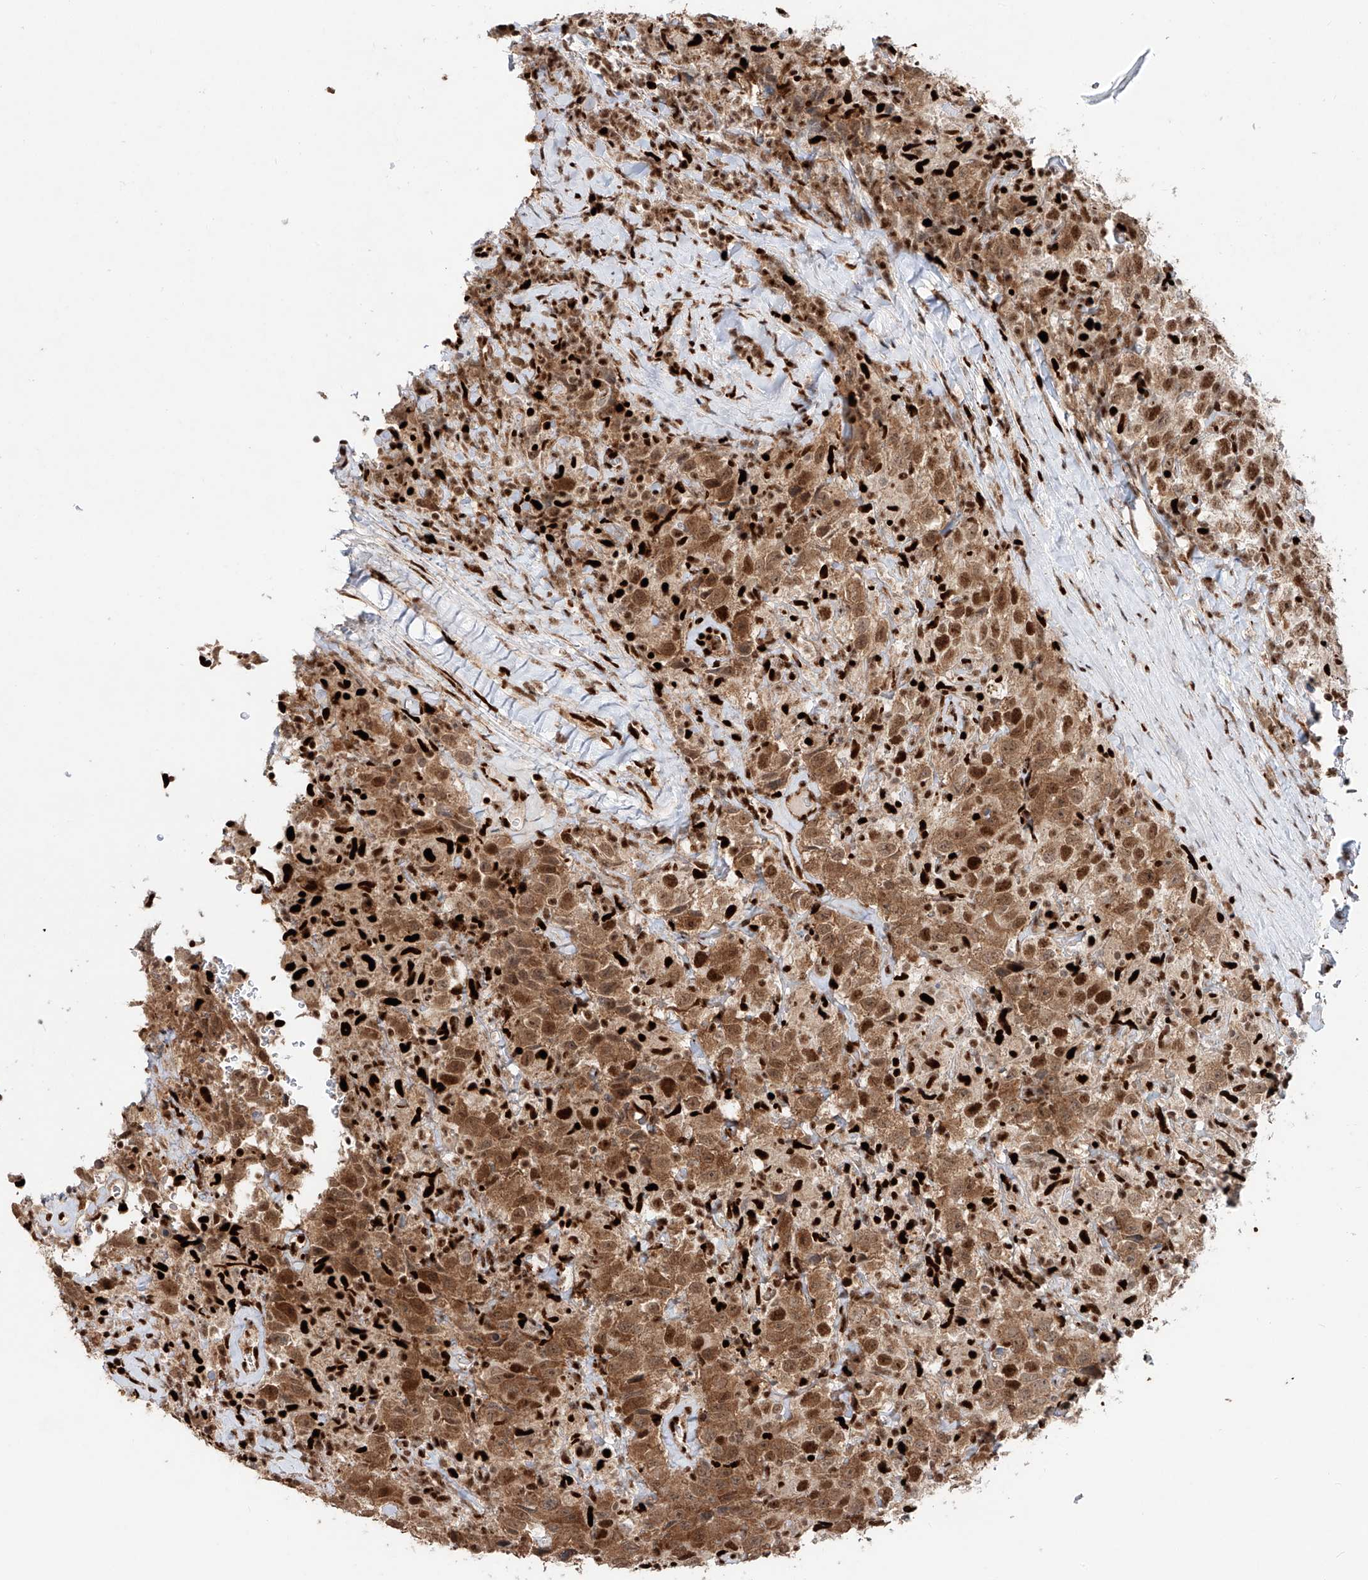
{"staining": {"intensity": "strong", "quantity": "25%-75%", "location": "cytoplasmic/membranous,nuclear"}, "tissue": "testis cancer", "cell_type": "Tumor cells", "image_type": "cancer", "snomed": [{"axis": "morphology", "description": "Seminoma, NOS"}, {"axis": "topography", "description": "Testis"}], "caption": "This histopathology image demonstrates testis cancer stained with IHC to label a protein in brown. The cytoplasmic/membranous and nuclear of tumor cells show strong positivity for the protein. Nuclei are counter-stained blue.", "gene": "DZIP1L", "patient": {"sex": "male", "age": 41}}